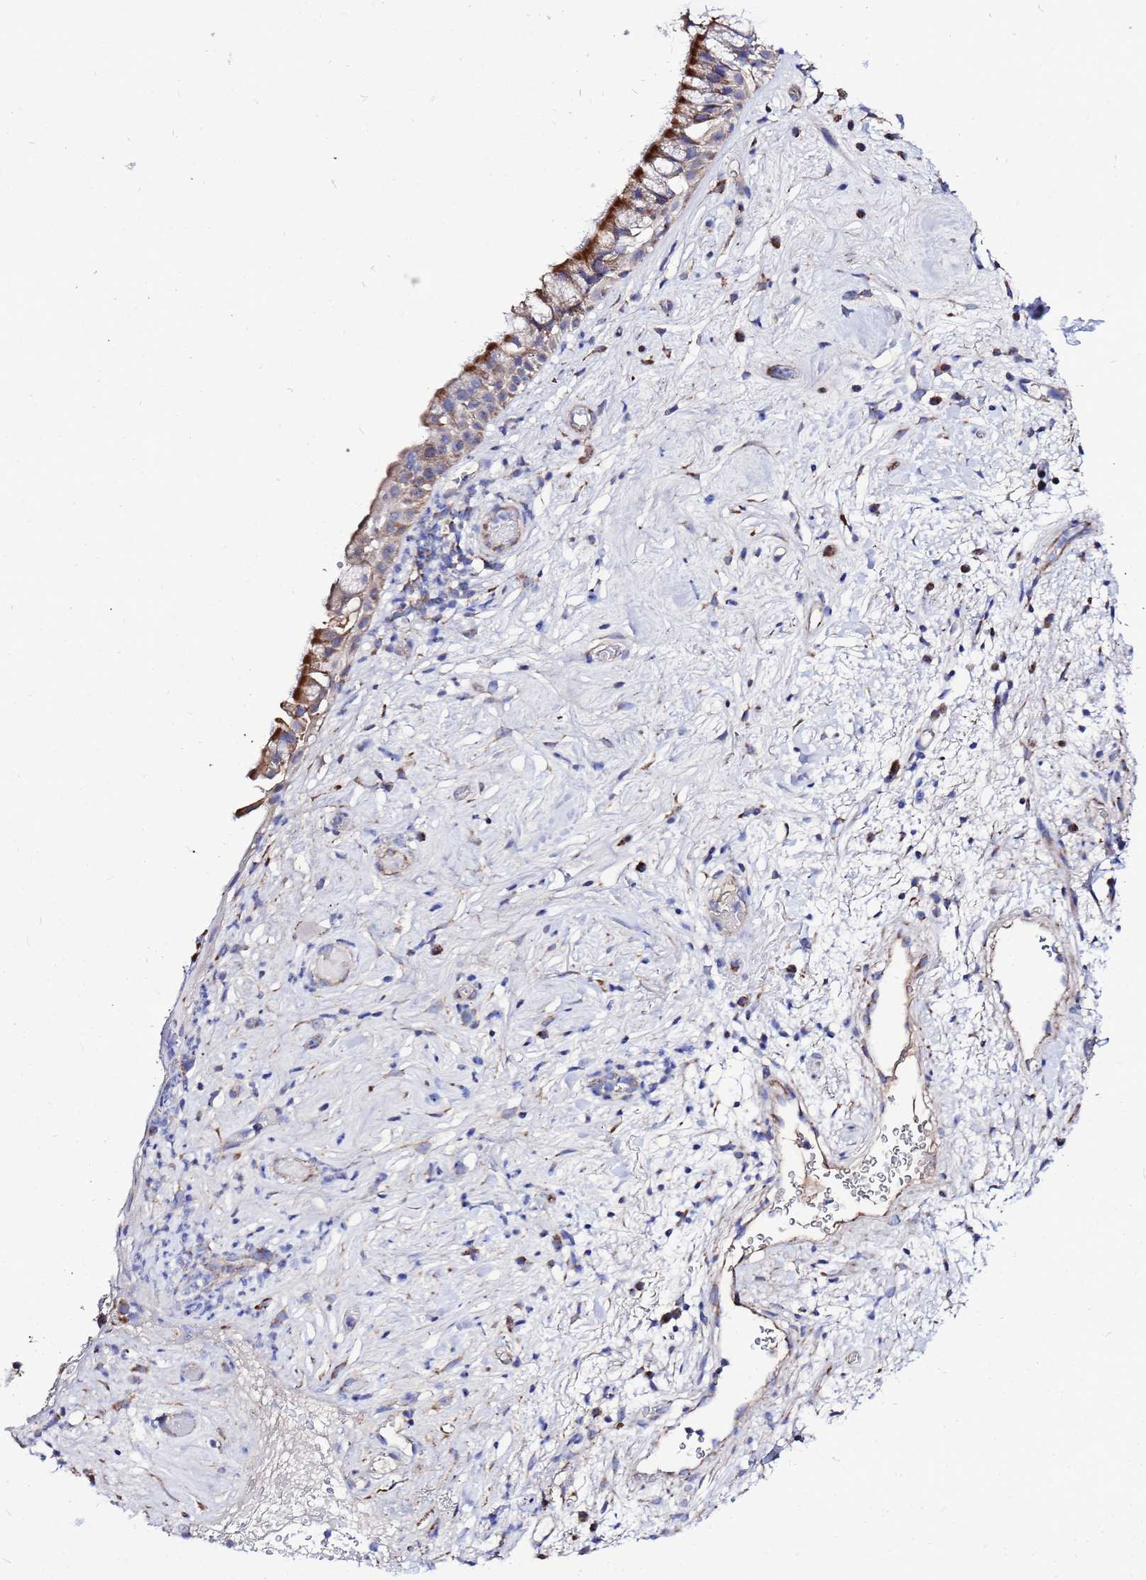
{"staining": {"intensity": "strong", "quantity": "25%-75%", "location": "cytoplasmic/membranous"}, "tissue": "nasopharynx", "cell_type": "Respiratory epithelial cells", "image_type": "normal", "snomed": [{"axis": "morphology", "description": "Normal tissue, NOS"}, {"axis": "morphology", "description": "Squamous cell carcinoma, NOS"}, {"axis": "topography", "description": "Nasopharynx"}, {"axis": "topography", "description": "Head-Neck"}], "caption": "Respiratory epithelial cells reveal strong cytoplasmic/membranous staining in about 25%-75% of cells in unremarkable nasopharynx. Using DAB (brown) and hematoxylin (blue) stains, captured at high magnification using brightfield microscopy.", "gene": "FAHD2A", "patient": {"sex": "male", "age": 85}}